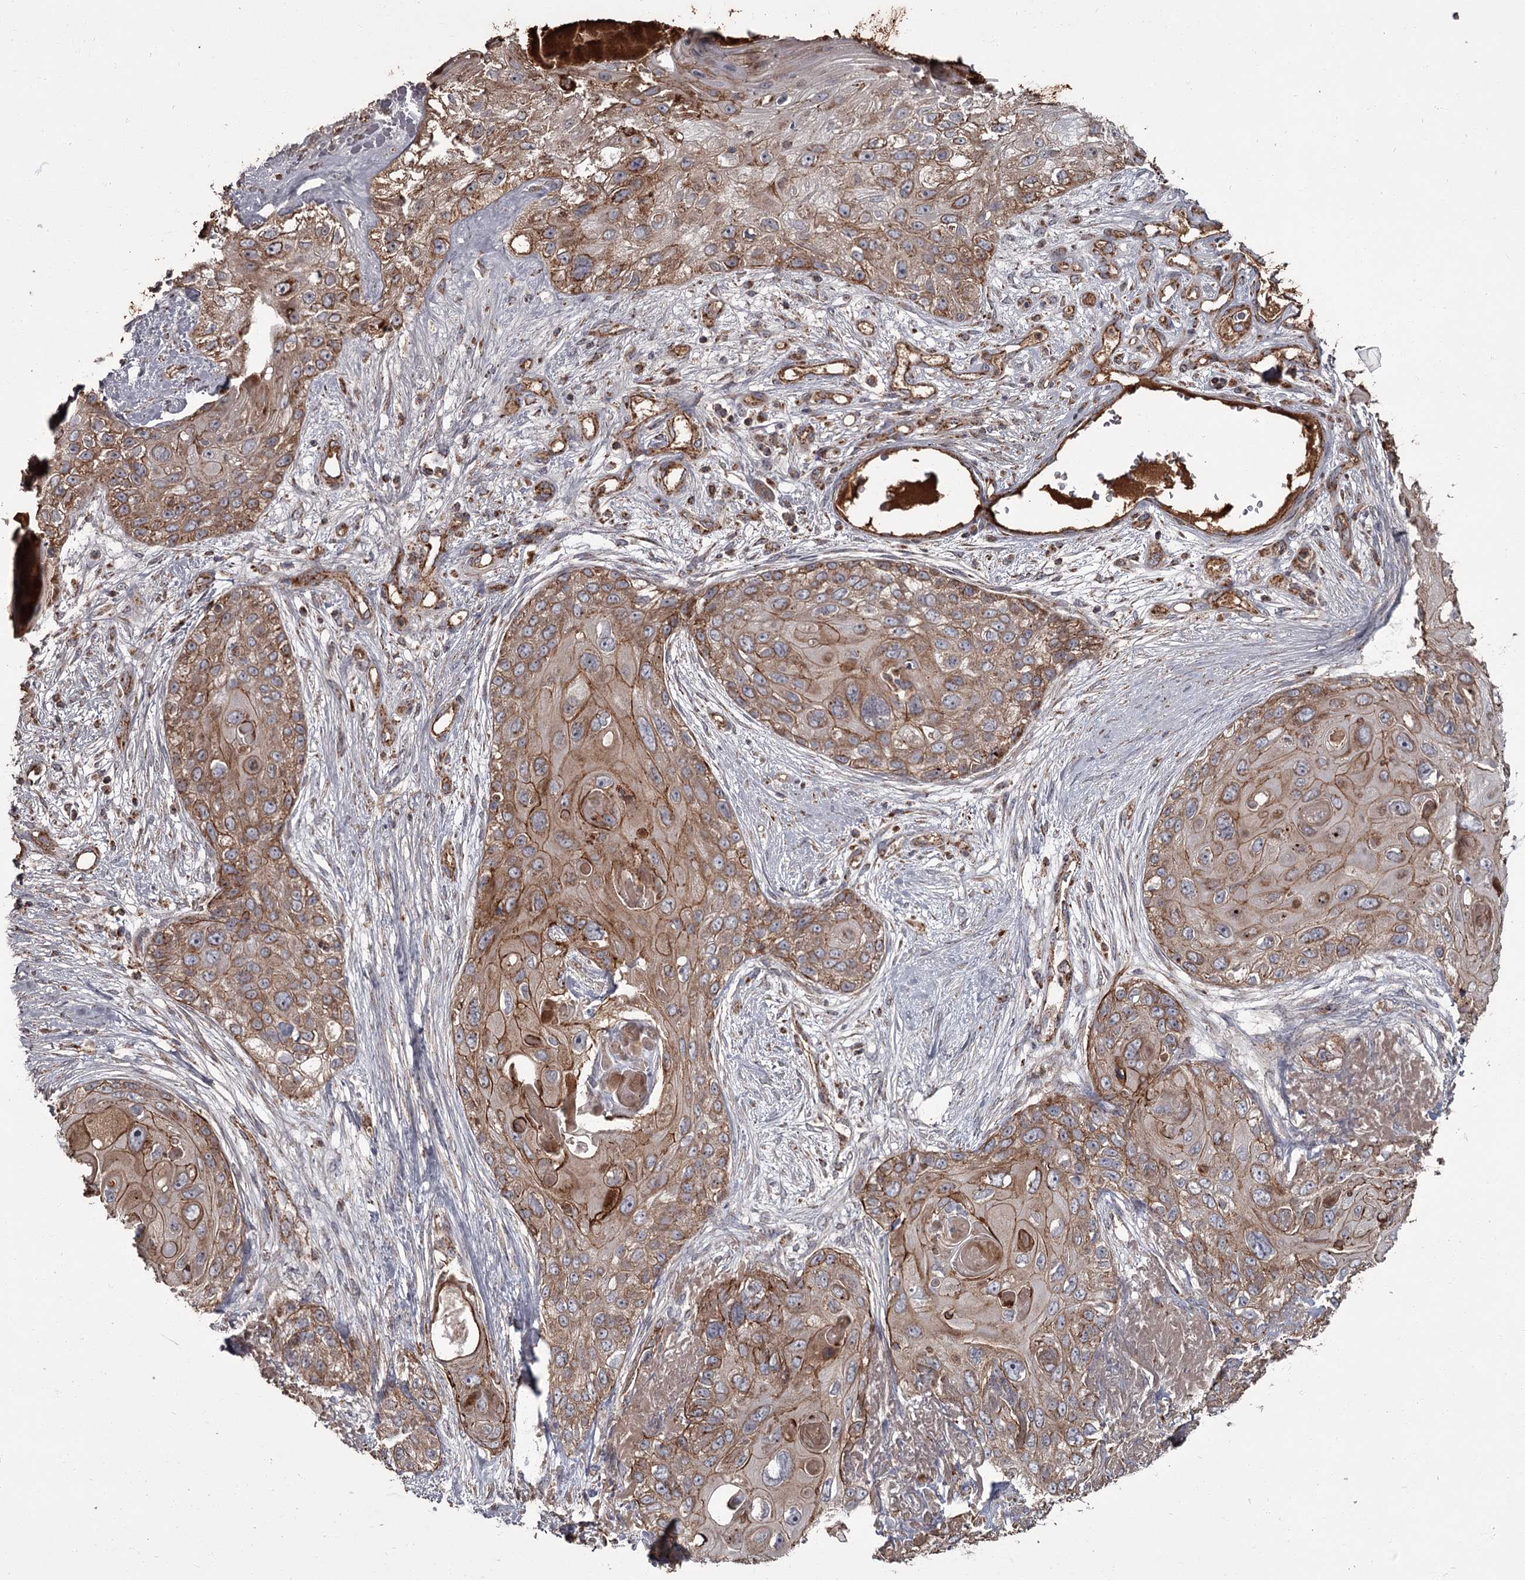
{"staining": {"intensity": "moderate", "quantity": ">75%", "location": "cytoplasmic/membranous"}, "tissue": "skin cancer", "cell_type": "Tumor cells", "image_type": "cancer", "snomed": [{"axis": "morphology", "description": "Normal tissue, NOS"}, {"axis": "morphology", "description": "Squamous cell carcinoma, NOS"}, {"axis": "topography", "description": "Skin"}], "caption": "Brown immunohistochemical staining in skin cancer (squamous cell carcinoma) demonstrates moderate cytoplasmic/membranous positivity in approximately >75% of tumor cells.", "gene": "THAP9", "patient": {"sex": "male", "age": 72}}